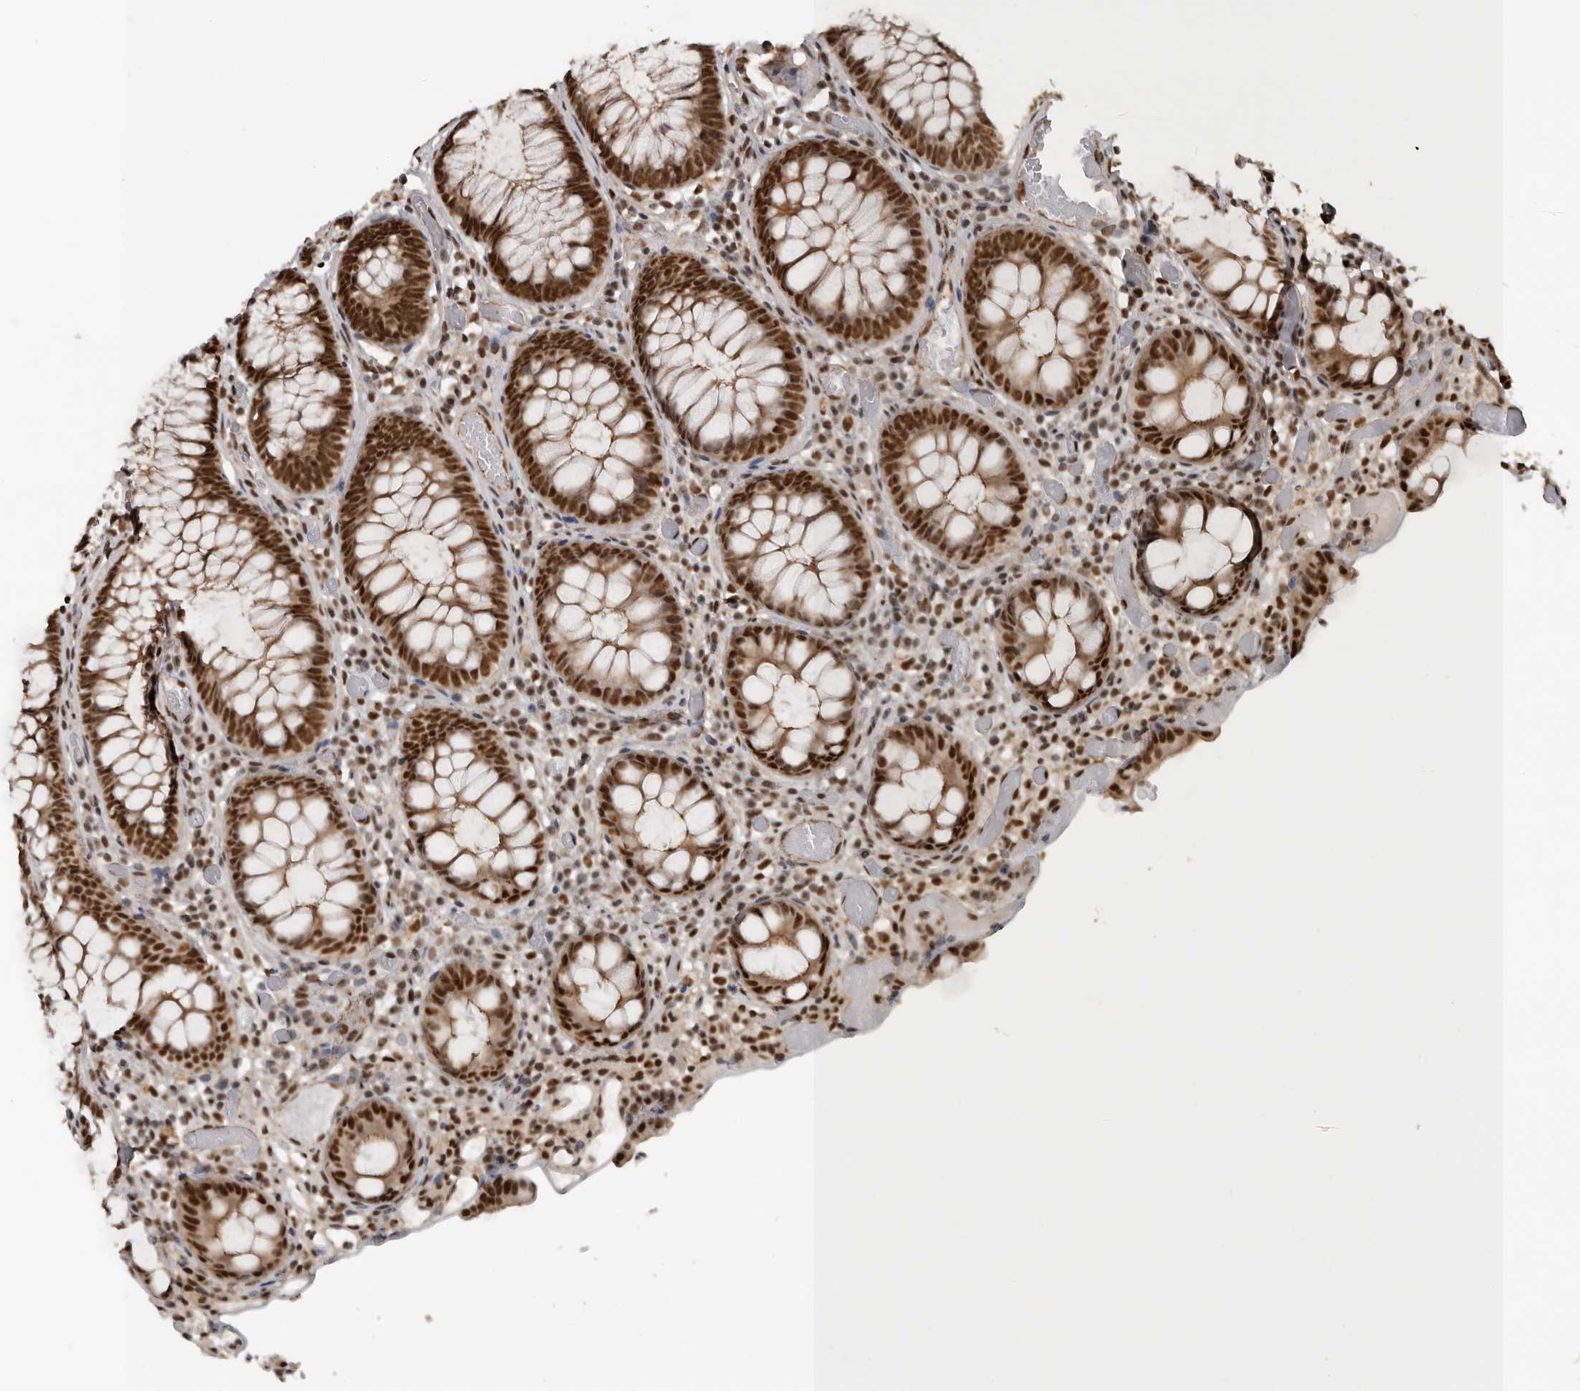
{"staining": {"intensity": "moderate", "quantity": ">75%", "location": "cytoplasmic/membranous,nuclear"}, "tissue": "colon", "cell_type": "Endothelial cells", "image_type": "normal", "snomed": [{"axis": "morphology", "description": "Normal tissue, NOS"}, {"axis": "topography", "description": "Colon"}], "caption": "Human colon stained with a brown dye demonstrates moderate cytoplasmic/membranous,nuclear positive expression in approximately >75% of endothelial cells.", "gene": "CBLL1", "patient": {"sex": "male", "age": 14}}